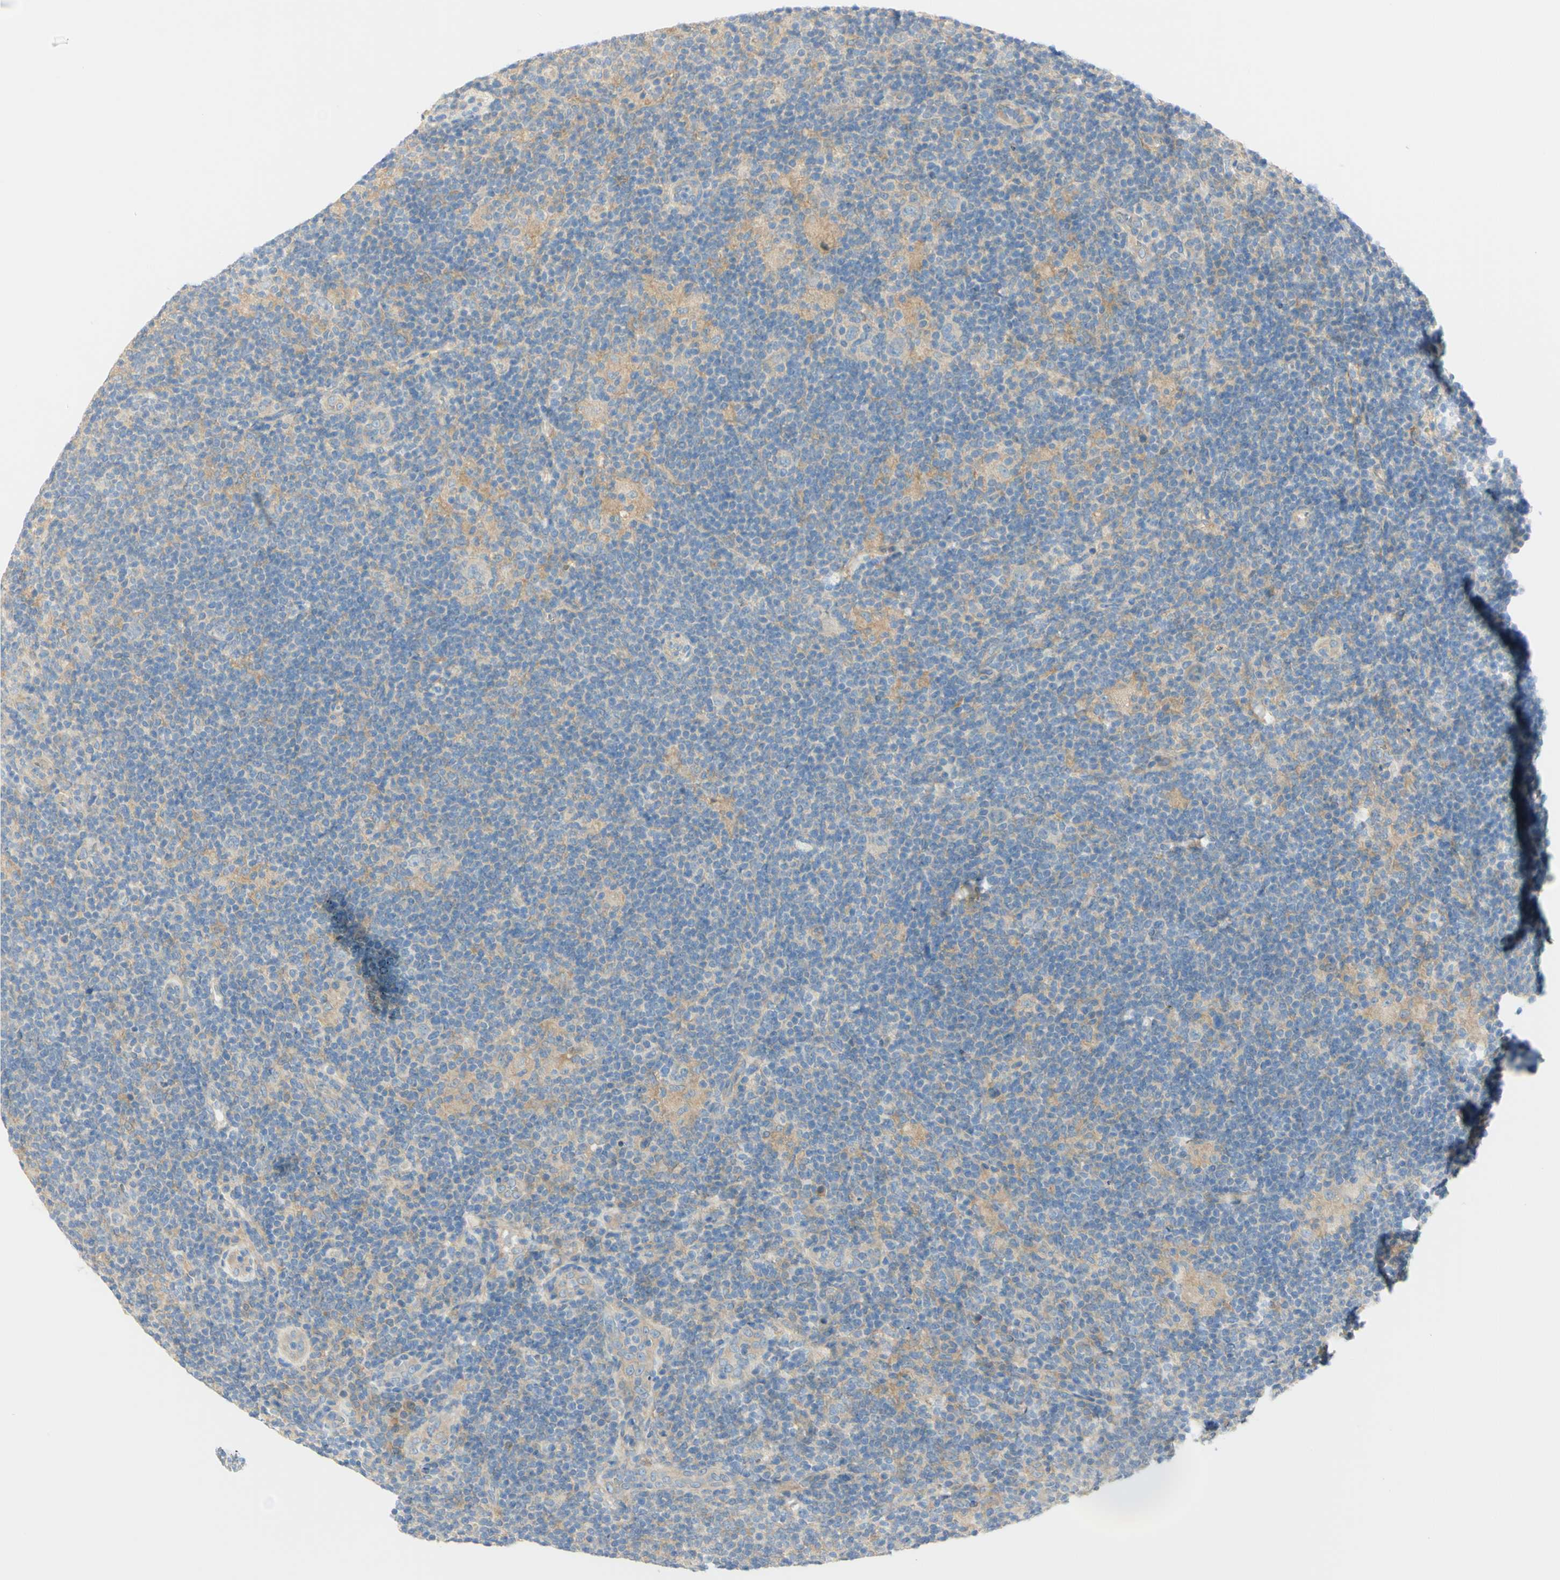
{"staining": {"intensity": "negative", "quantity": "none", "location": "none"}, "tissue": "lymphoma", "cell_type": "Tumor cells", "image_type": "cancer", "snomed": [{"axis": "morphology", "description": "Hodgkin's disease, NOS"}, {"axis": "topography", "description": "Lymph node"}], "caption": "Immunohistochemical staining of lymphoma displays no significant expression in tumor cells.", "gene": "GCNT3", "patient": {"sex": "female", "age": 57}}